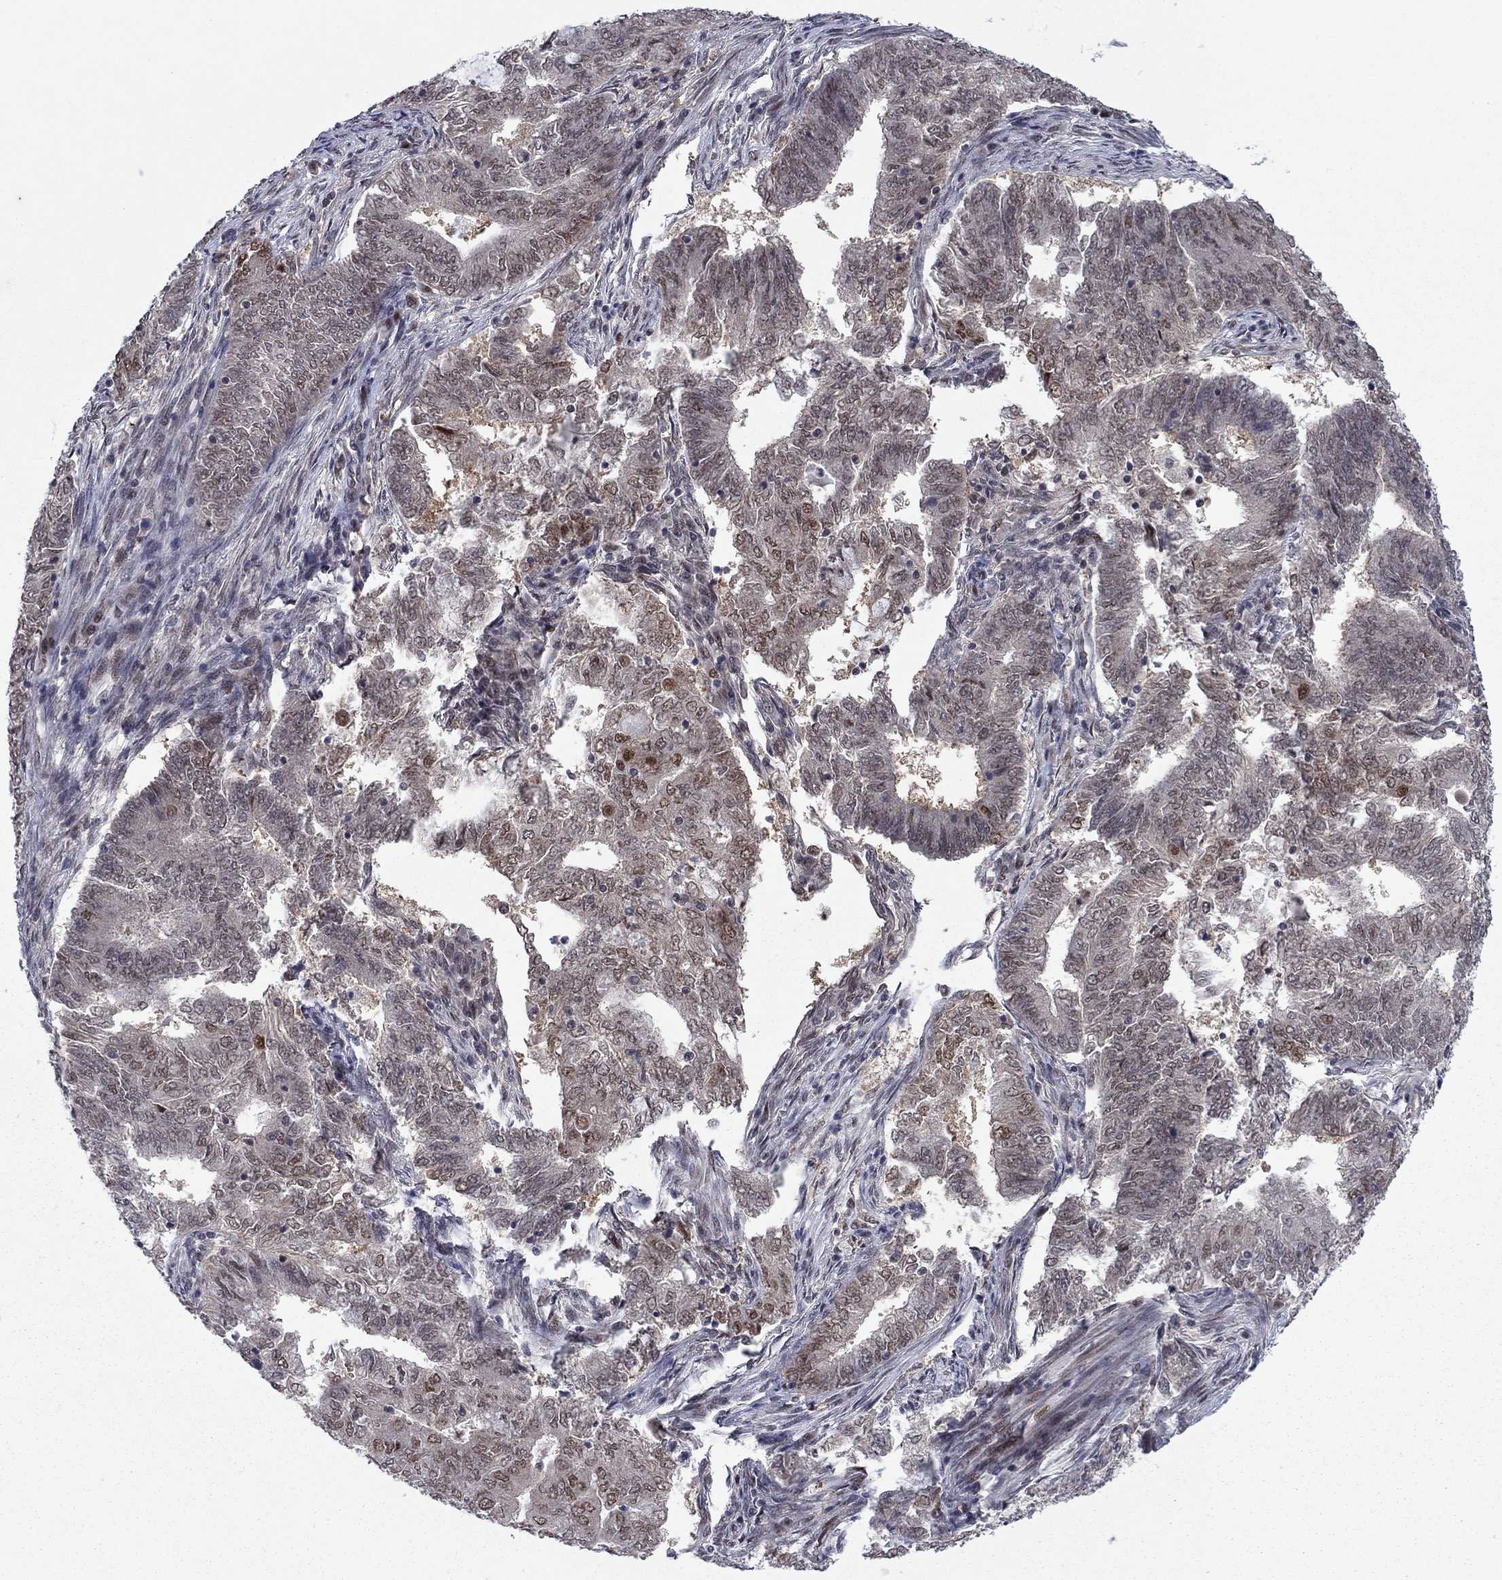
{"staining": {"intensity": "moderate", "quantity": "<25%", "location": "nuclear"}, "tissue": "endometrial cancer", "cell_type": "Tumor cells", "image_type": "cancer", "snomed": [{"axis": "morphology", "description": "Adenocarcinoma, NOS"}, {"axis": "topography", "description": "Endometrium"}], "caption": "Protein staining exhibits moderate nuclear staining in approximately <25% of tumor cells in endometrial cancer. Using DAB (brown) and hematoxylin (blue) stains, captured at high magnification using brightfield microscopy.", "gene": "PSMC1", "patient": {"sex": "female", "age": 62}}